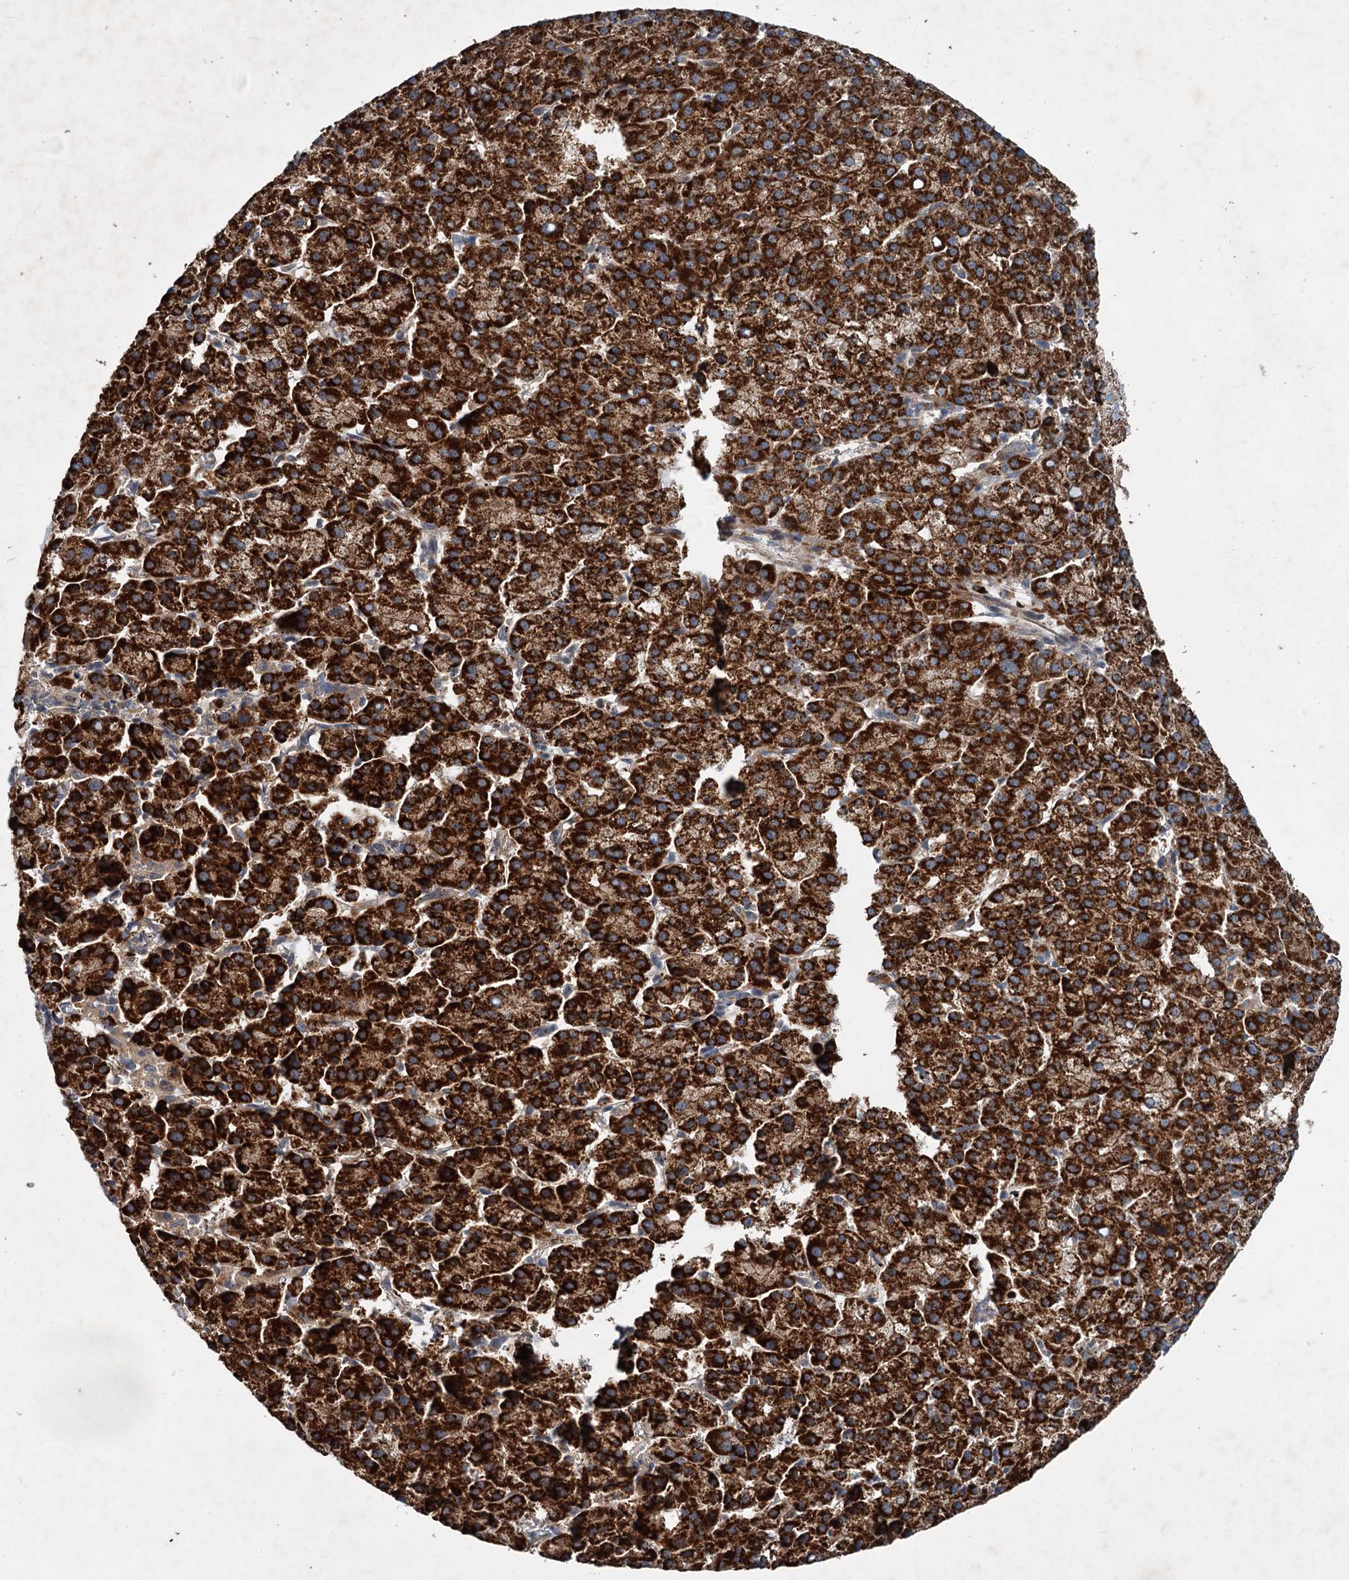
{"staining": {"intensity": "strong", "quantity": ">75%", "location": "cytoplasmic/membranous"}, "tissue": "liver cancer", "cell_type": "Tumor cells", "image_type": "cancer", "snomed": [{"axis": "morphology", "description": "Carcinoma, Hepatocellular, NOS"}, {"axis": "topography", "description": "Liver"}], "caption": "IHC image of neoplastic tissue: human liver cancer (hepatocellular carcinoma) stained using immunohistochemistry (IHC) exhibits high levels of strong protein expression localized specifically in the cytoplasmic/membranous of tumor cells, appearing as a cytoplasmic/membranous brown color.", "gene": "N4BP2L2", "patient": {"sex": "female", "age": 58}}